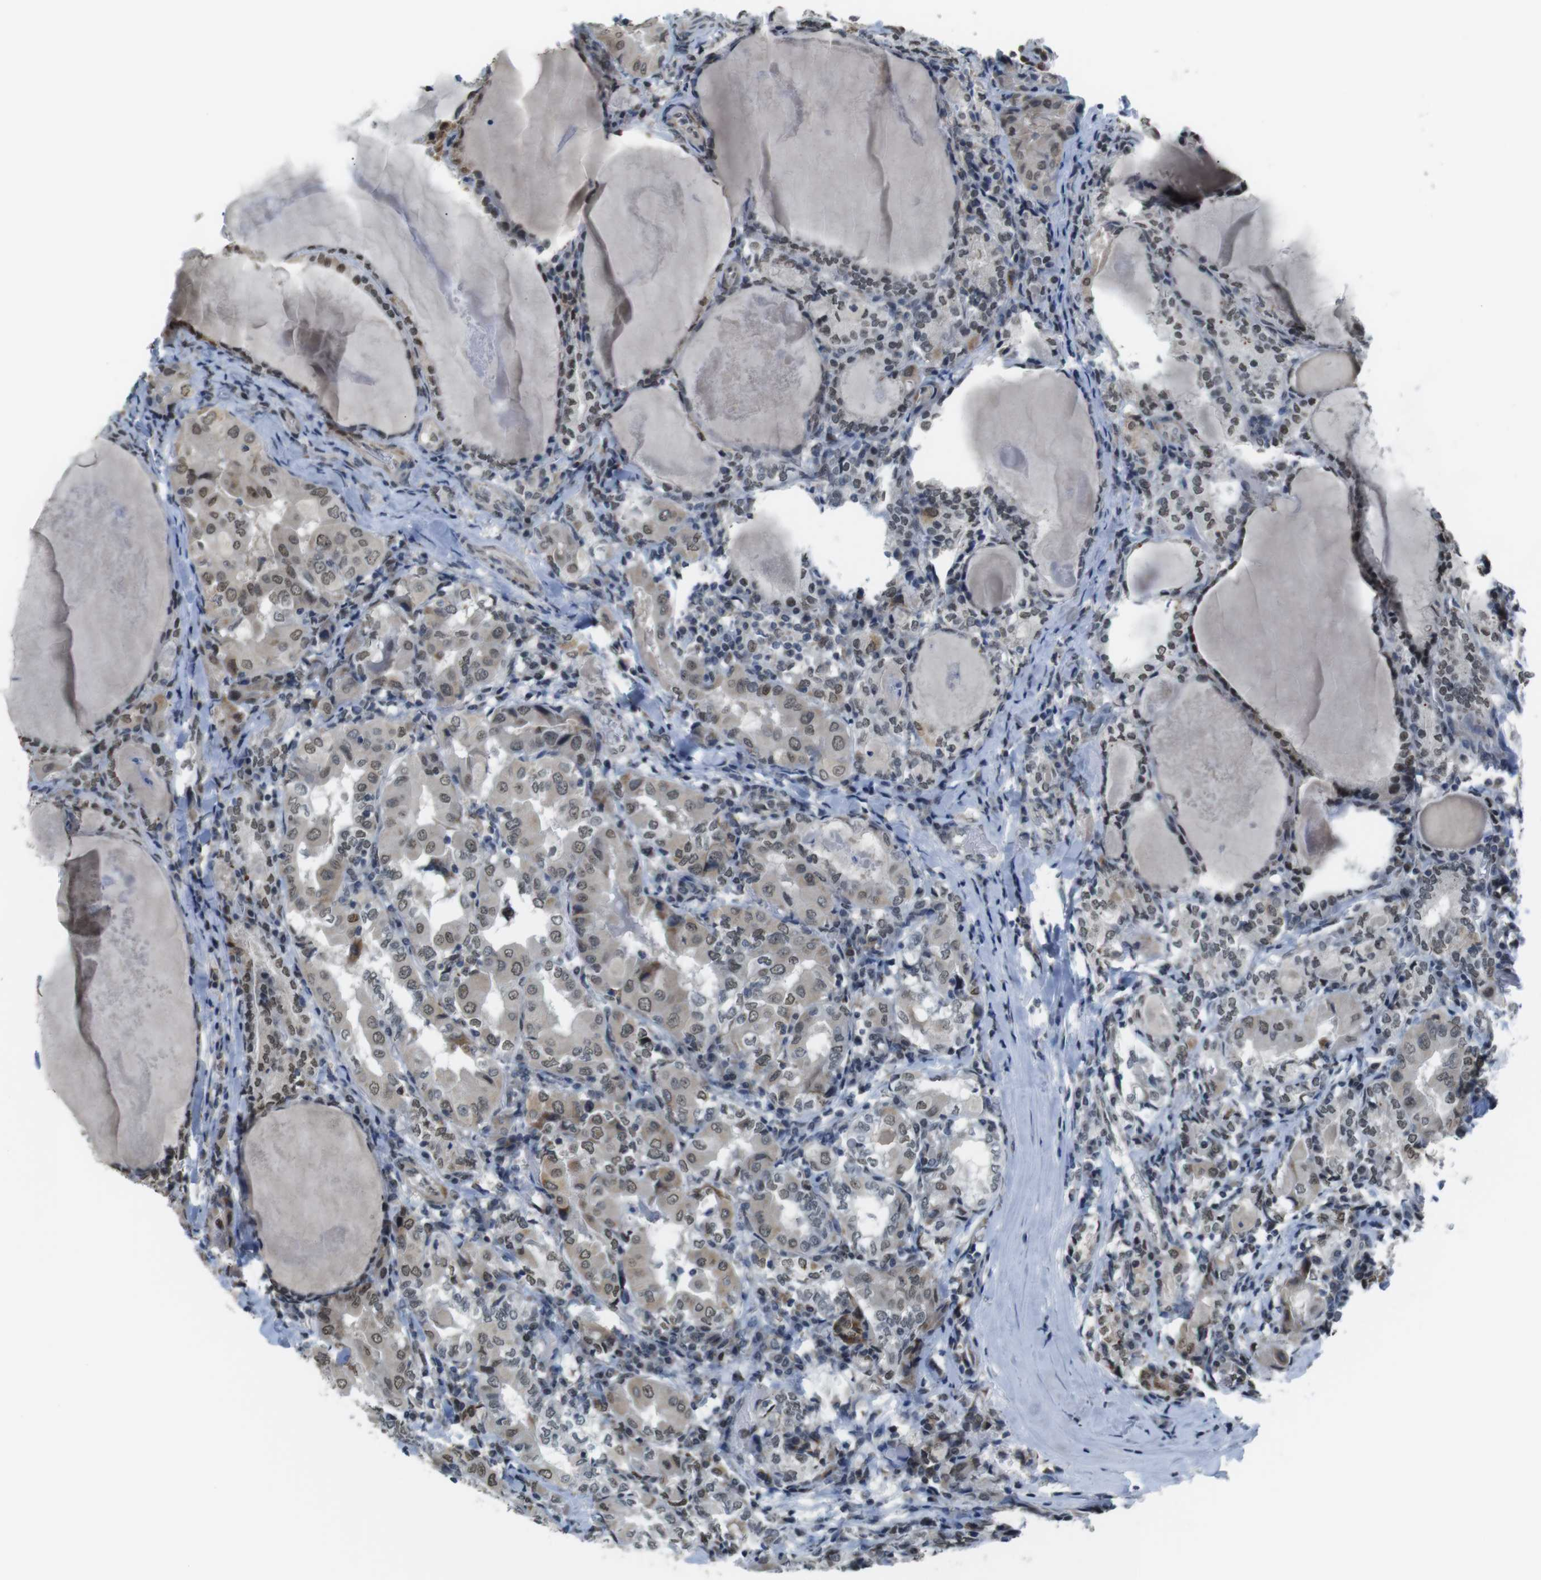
{"staining": {"intensity": "weak", "quantity": "25%-75%", "location": "cytoplasmic/membranous,nuclear"}, "tissue": "thyroid cancer", "cell_type": "Tumor cells", "image_type": "cancer", "snomed": [{"axis": "morphology", "description": "Papillary adenocarcinoma, NOS"}, {"axis": "topography", "description": "Thyroid gland"}], "caption": "Human thyroid papillary adenocarcinoma stained with a brown dye displays weak cytoplasmic/membranous and nuclear positive positivity in approximately 25%-75% of tumor cells.", "gene": "USP7", "patient": {"sex": "female", "age": 42}}